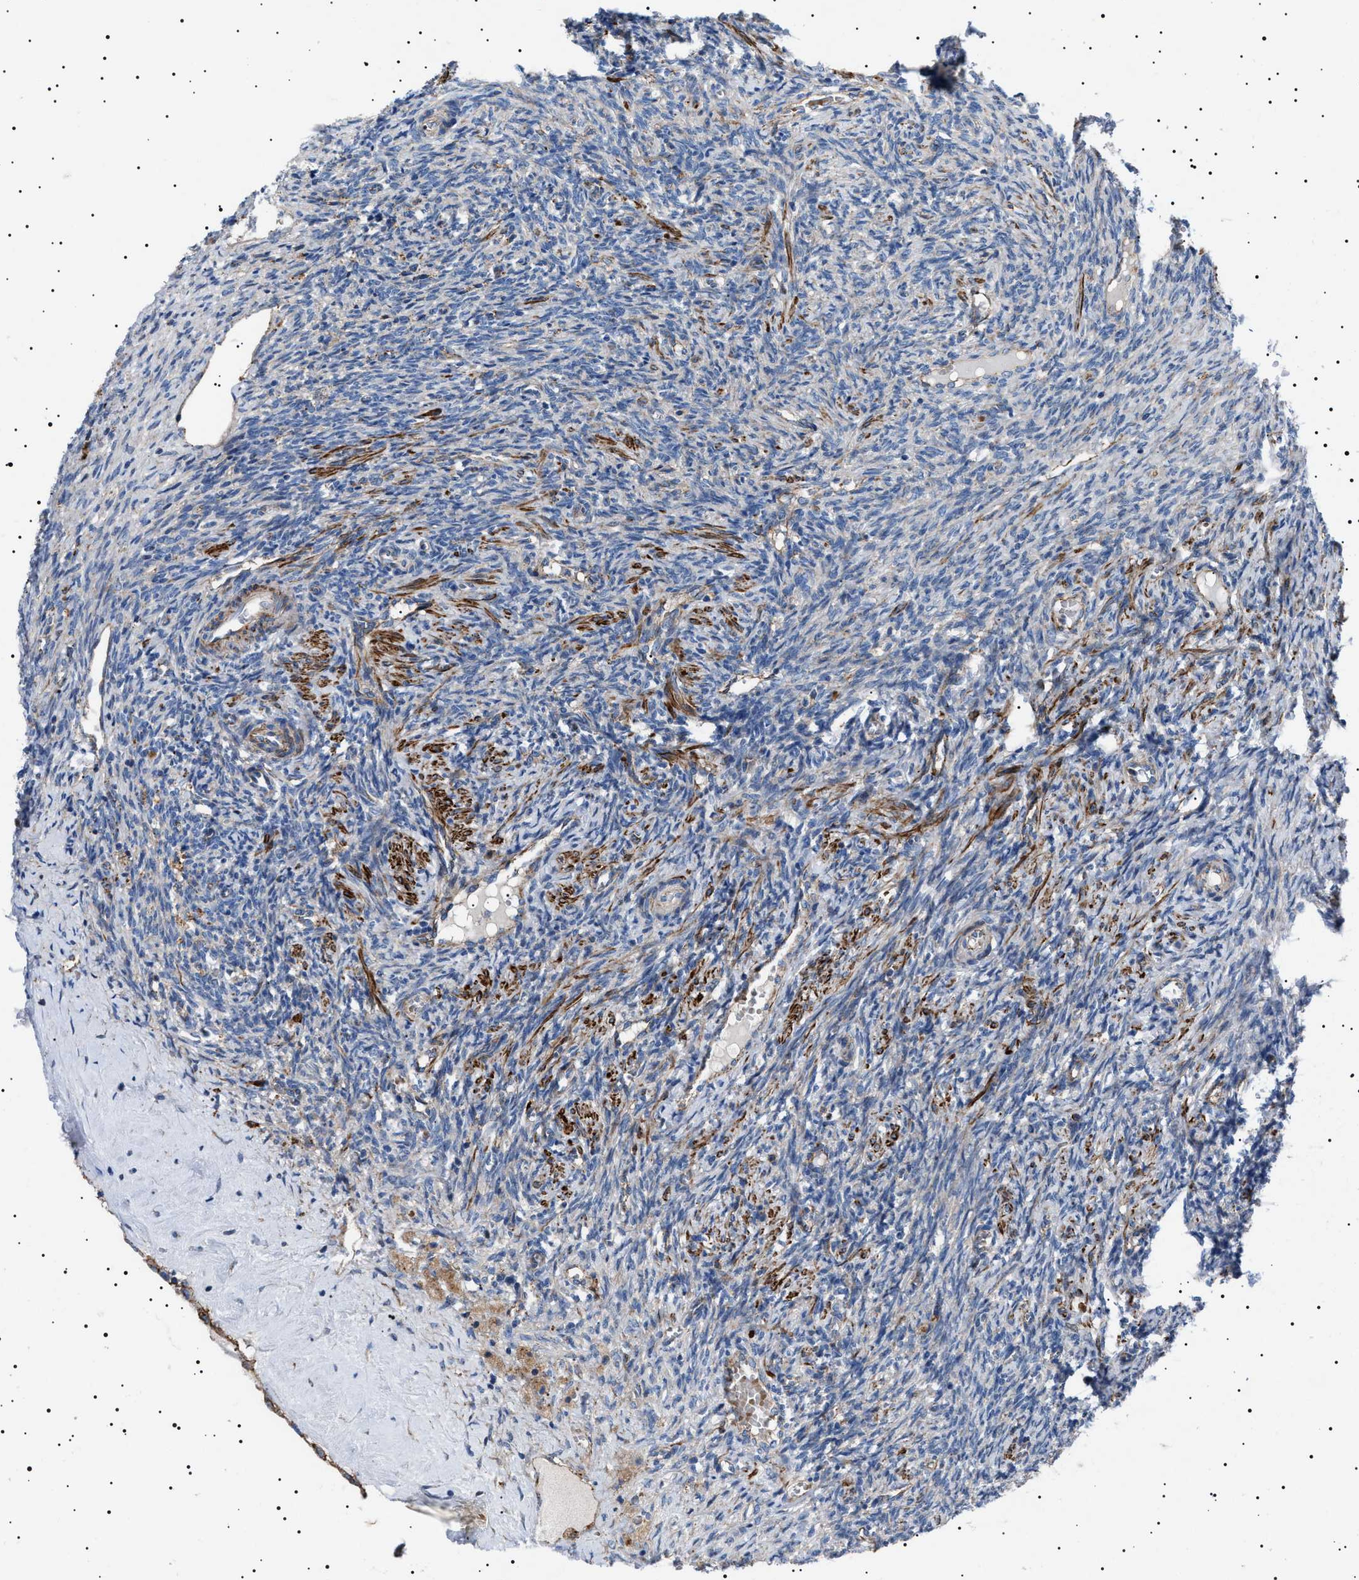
{"staining": {"intensity": "moderate", "quantity": "25%-75%", "location": "cytoplasmic/membranous"}, "tissue": "ovary", "cell_type": "Ovarian stroma cells", "image_type": "normal", "snomed": [{"axis": "morphology", "description": "Normal tissue, NOS"}, {"axis": "topography", "description": "Ovary"}], "caption": "Moderate cytoplasmic/membranous staining for a protein is present in approximately 25%-75% of ovarian stroma cells of benign ovary using IHC.", "gene": "NEU1", "patient": {"sex": "female", "age": 41}}